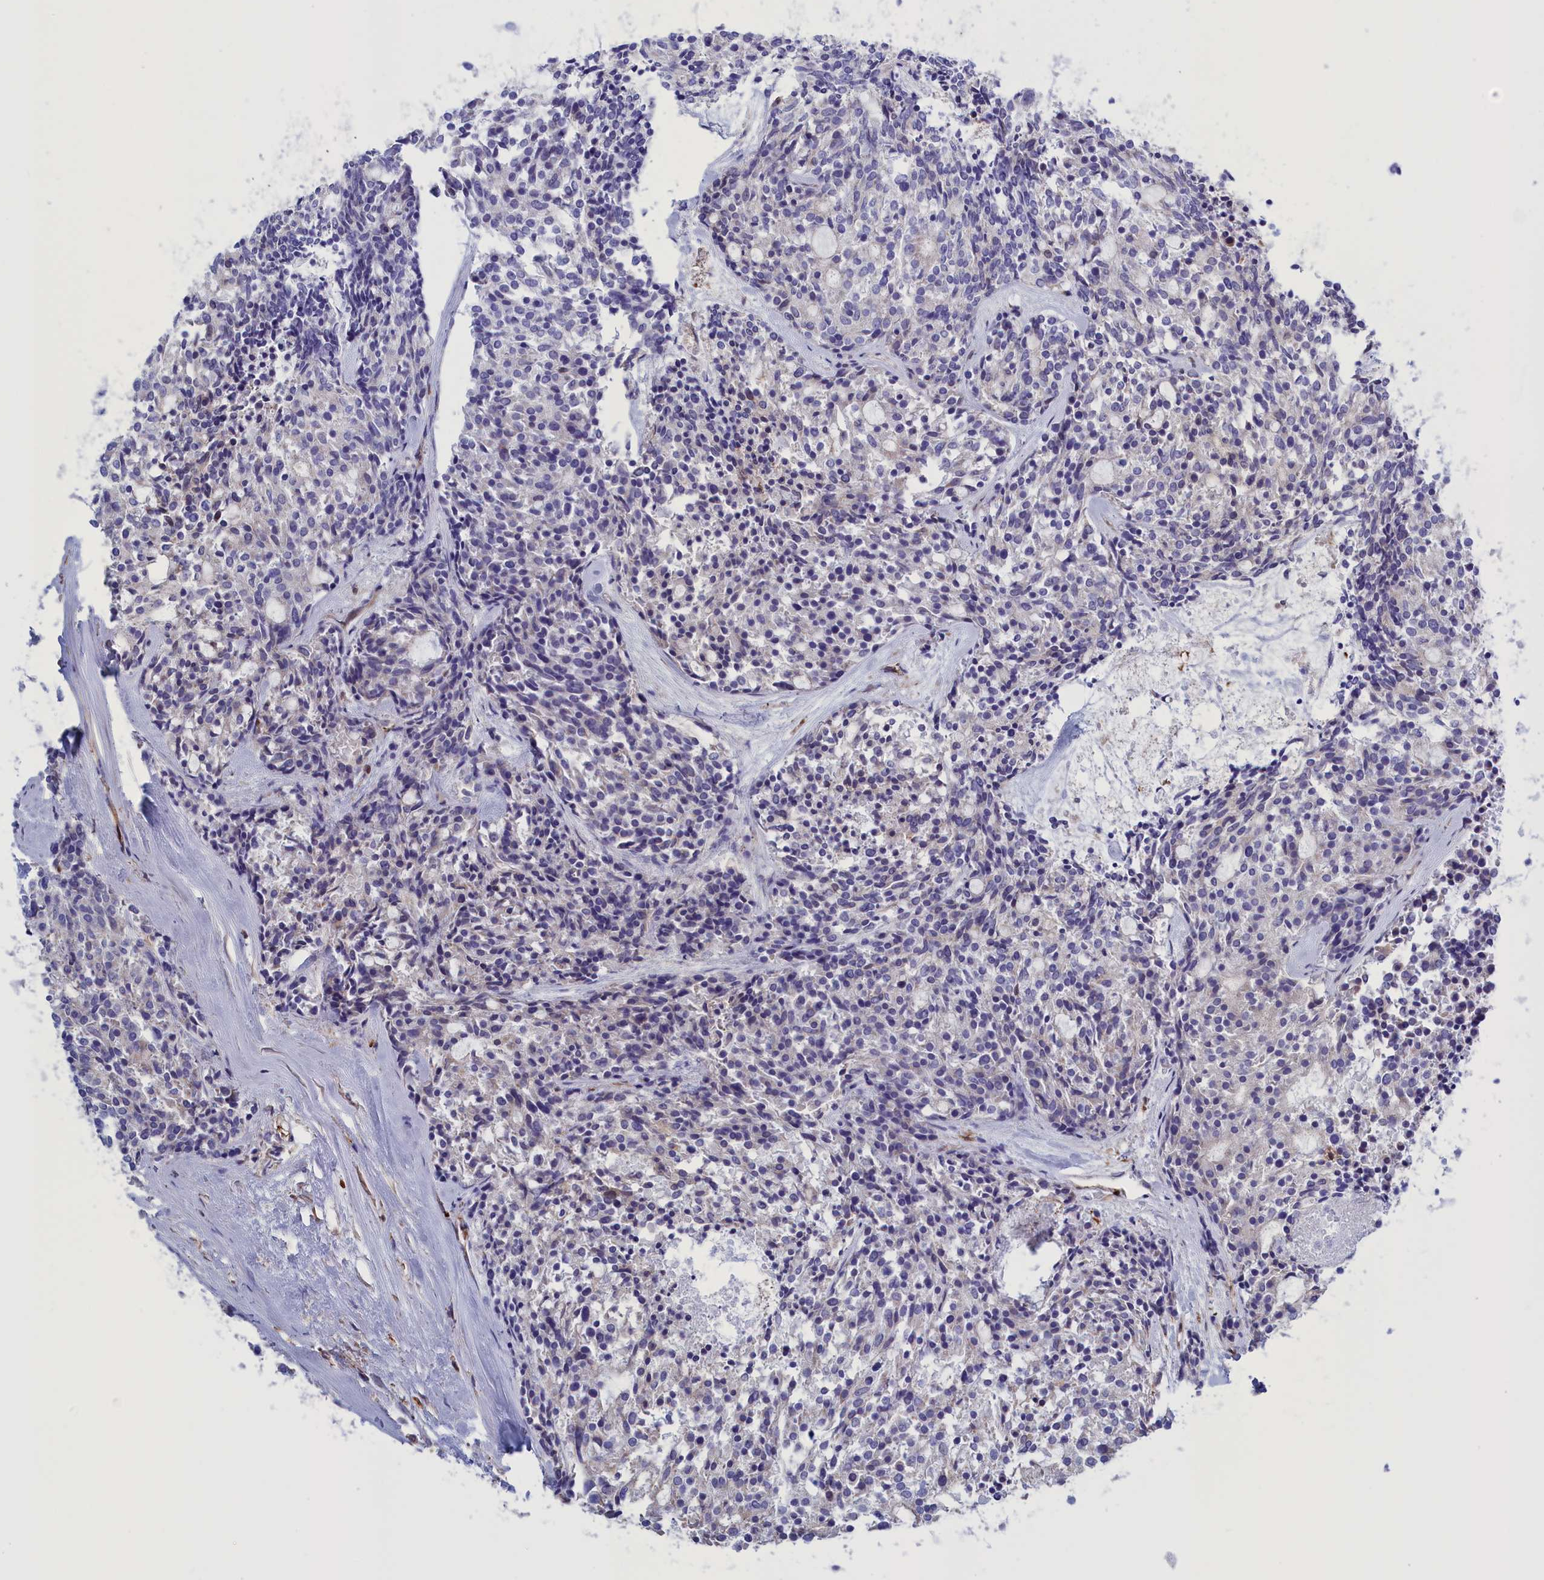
{"staining": {"intensity": "negative", "quantity": "none", "location": "none"}, "tissue": "carcinoid", "cell_type": "Tumor cells", "image_type": "cancer", "snomed": [{"axis": "morphology", "description": "Carcinoid, malignant, NOS"}, {"axis": "topography", "description": "Pancreas"}], "caption": "This is an IHC histopathology image of carcinoid (malignant). There is no positivity in tumor cells.", "gene": "ARHGAP18", "patient": {"sex": "female", "age": 54}}